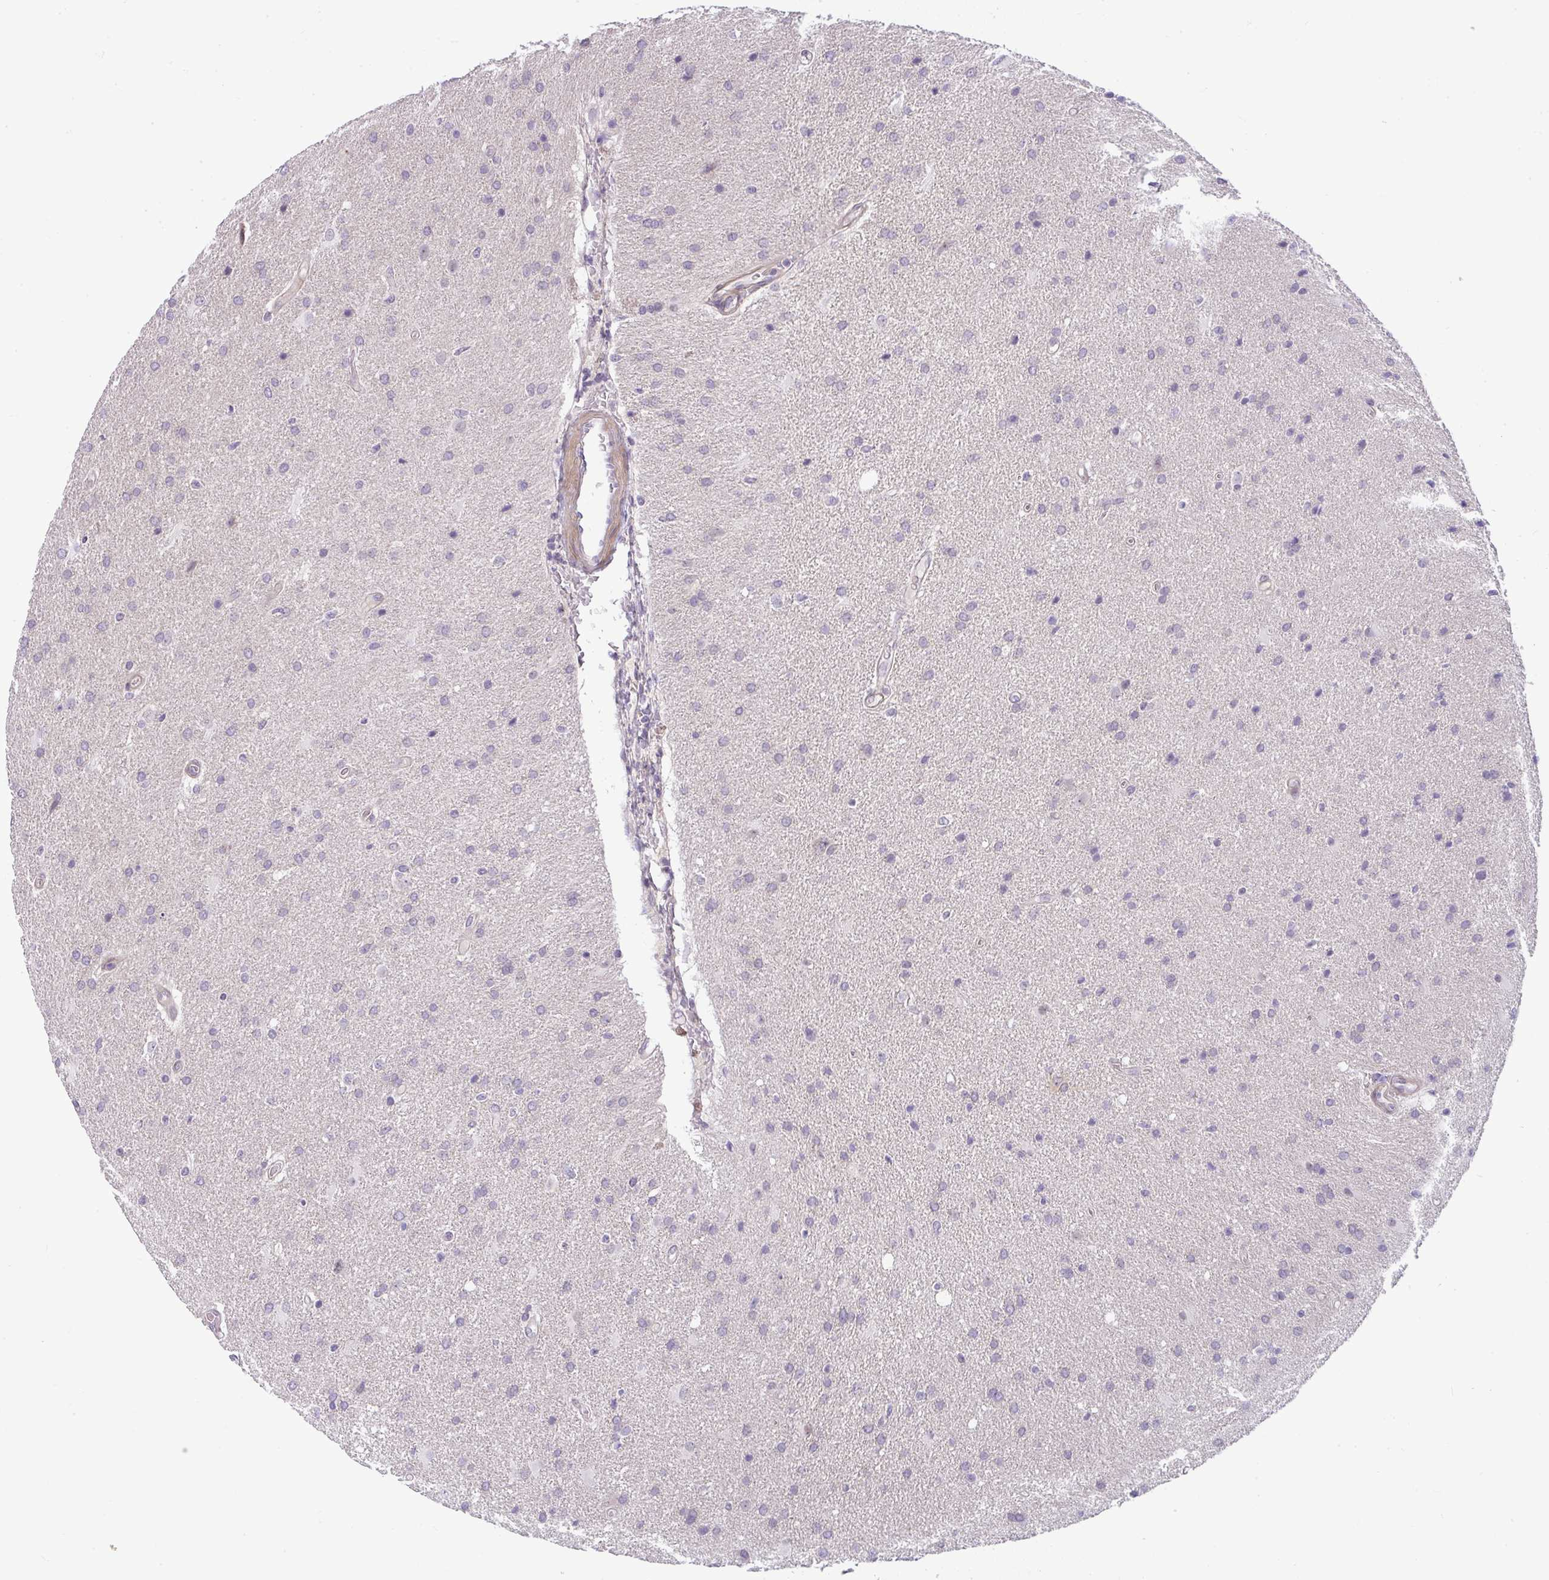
{"staining": {"intensity": "negative", "quantity": "none", "location": "none"}, "tissue": "glioma", "cell_type": "Tumor cells", "image_type": "cancer", "snomed": [{"axis": "morphology", "description": "Glioma, malignant, High grade"}, {"axis": "topography", "description": "Brain"}], "caption": "Malignant high-grade glioma was stained to show a protein in brown. There is no significant positivity in tumor cells.", "gene": "DZIP1", "patient": {"sex": "male", "age": 56}}